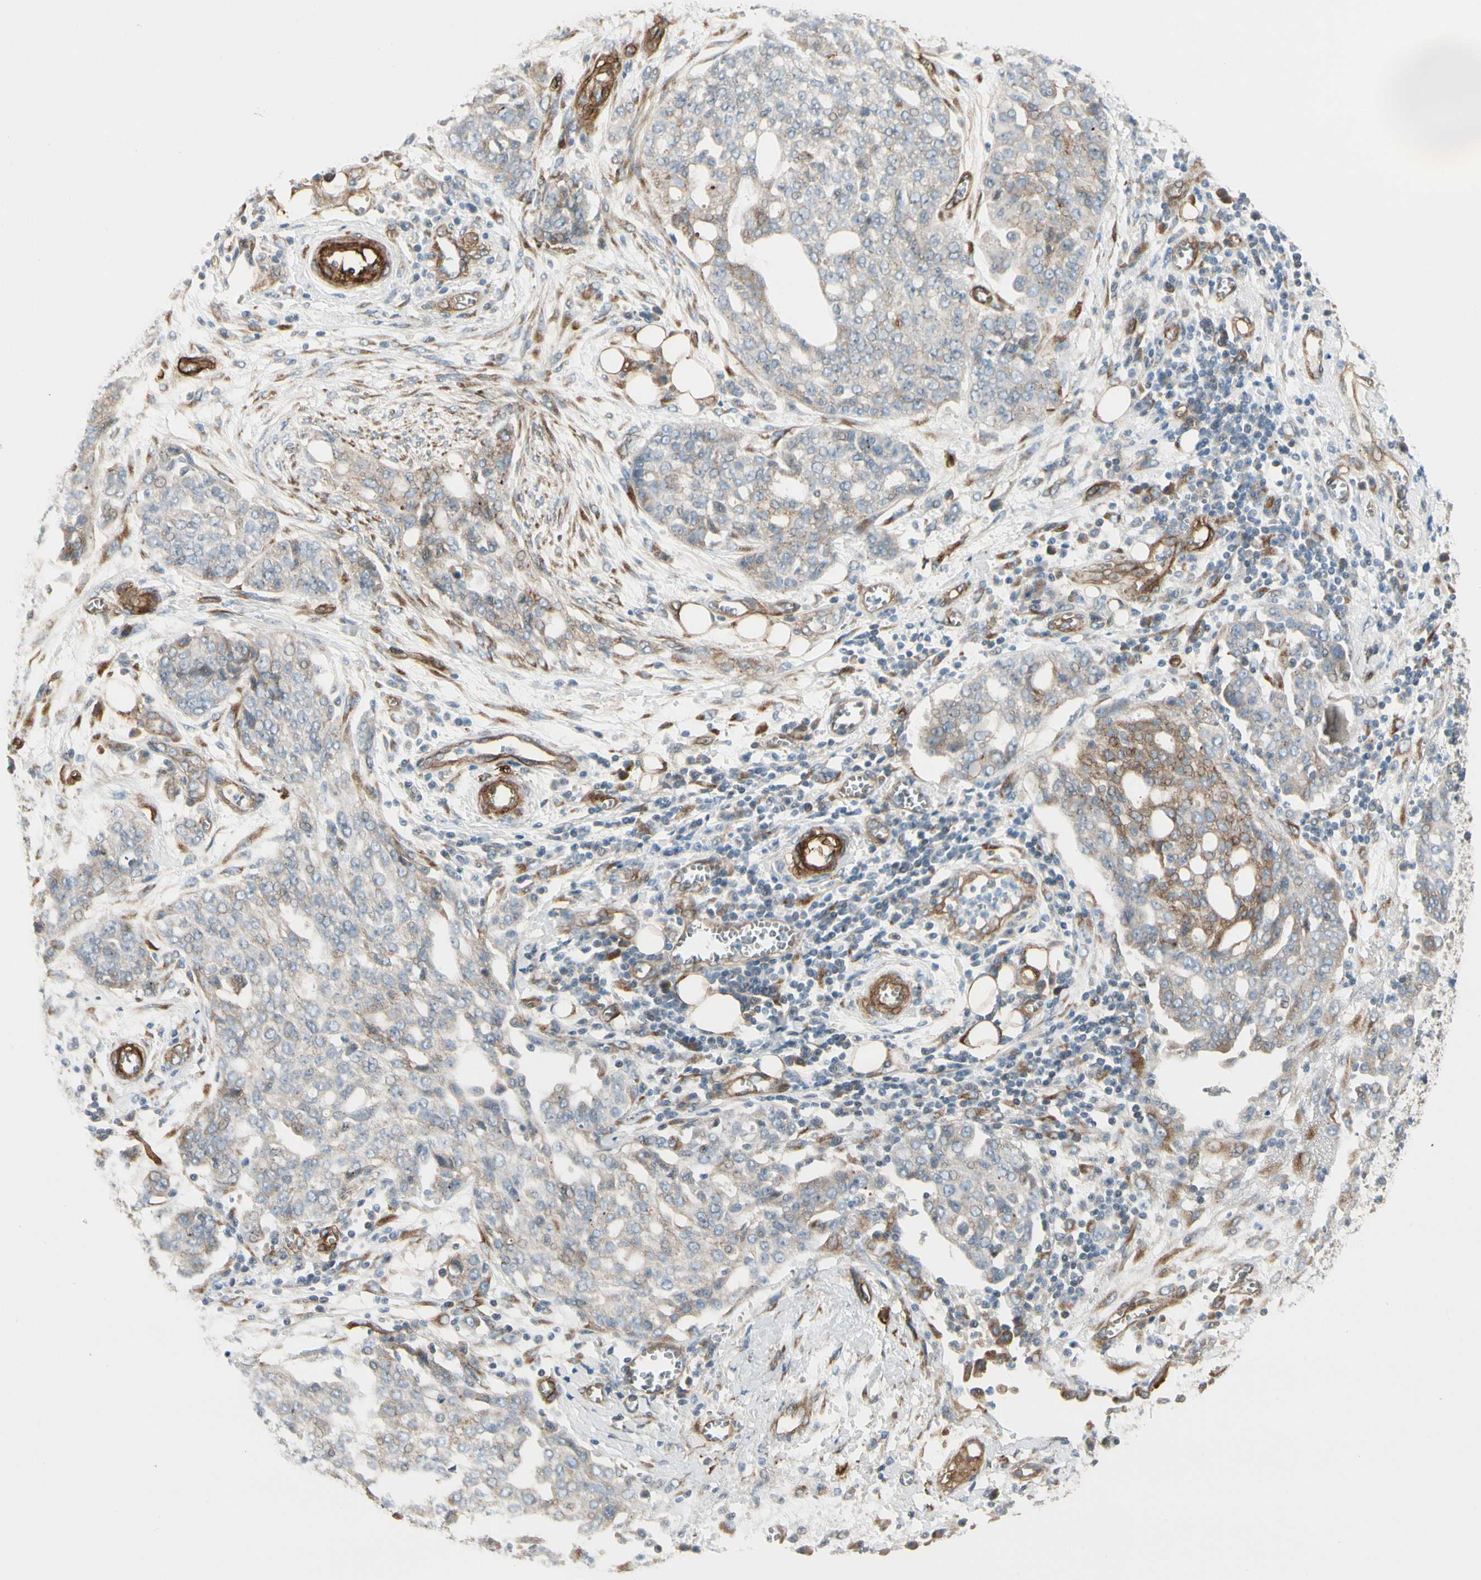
{"staining": {"intensity": "weak", "quantity": "<25%", "location": "cytoplasmic/membranous"}, "tissue": "ovarian cancer", "cell_type": "Tumor cells", "image_type": "cancer", "snomed": [{"axis": "morphology", "description": "Cystadenocarcinoma, serous, NOS"}, {"axis": "topography", "description": "Soft tissue"}, {"axis": "topography", "description": "Ovary"}], "caption": "Human serous cystadenocarcinoma (ovarian) stained for a protein using immunohistochemistry demonstrates no positivity in tumor cells.", "gene": "MCAM", "patient": {"sex": "female", "age": 57}}